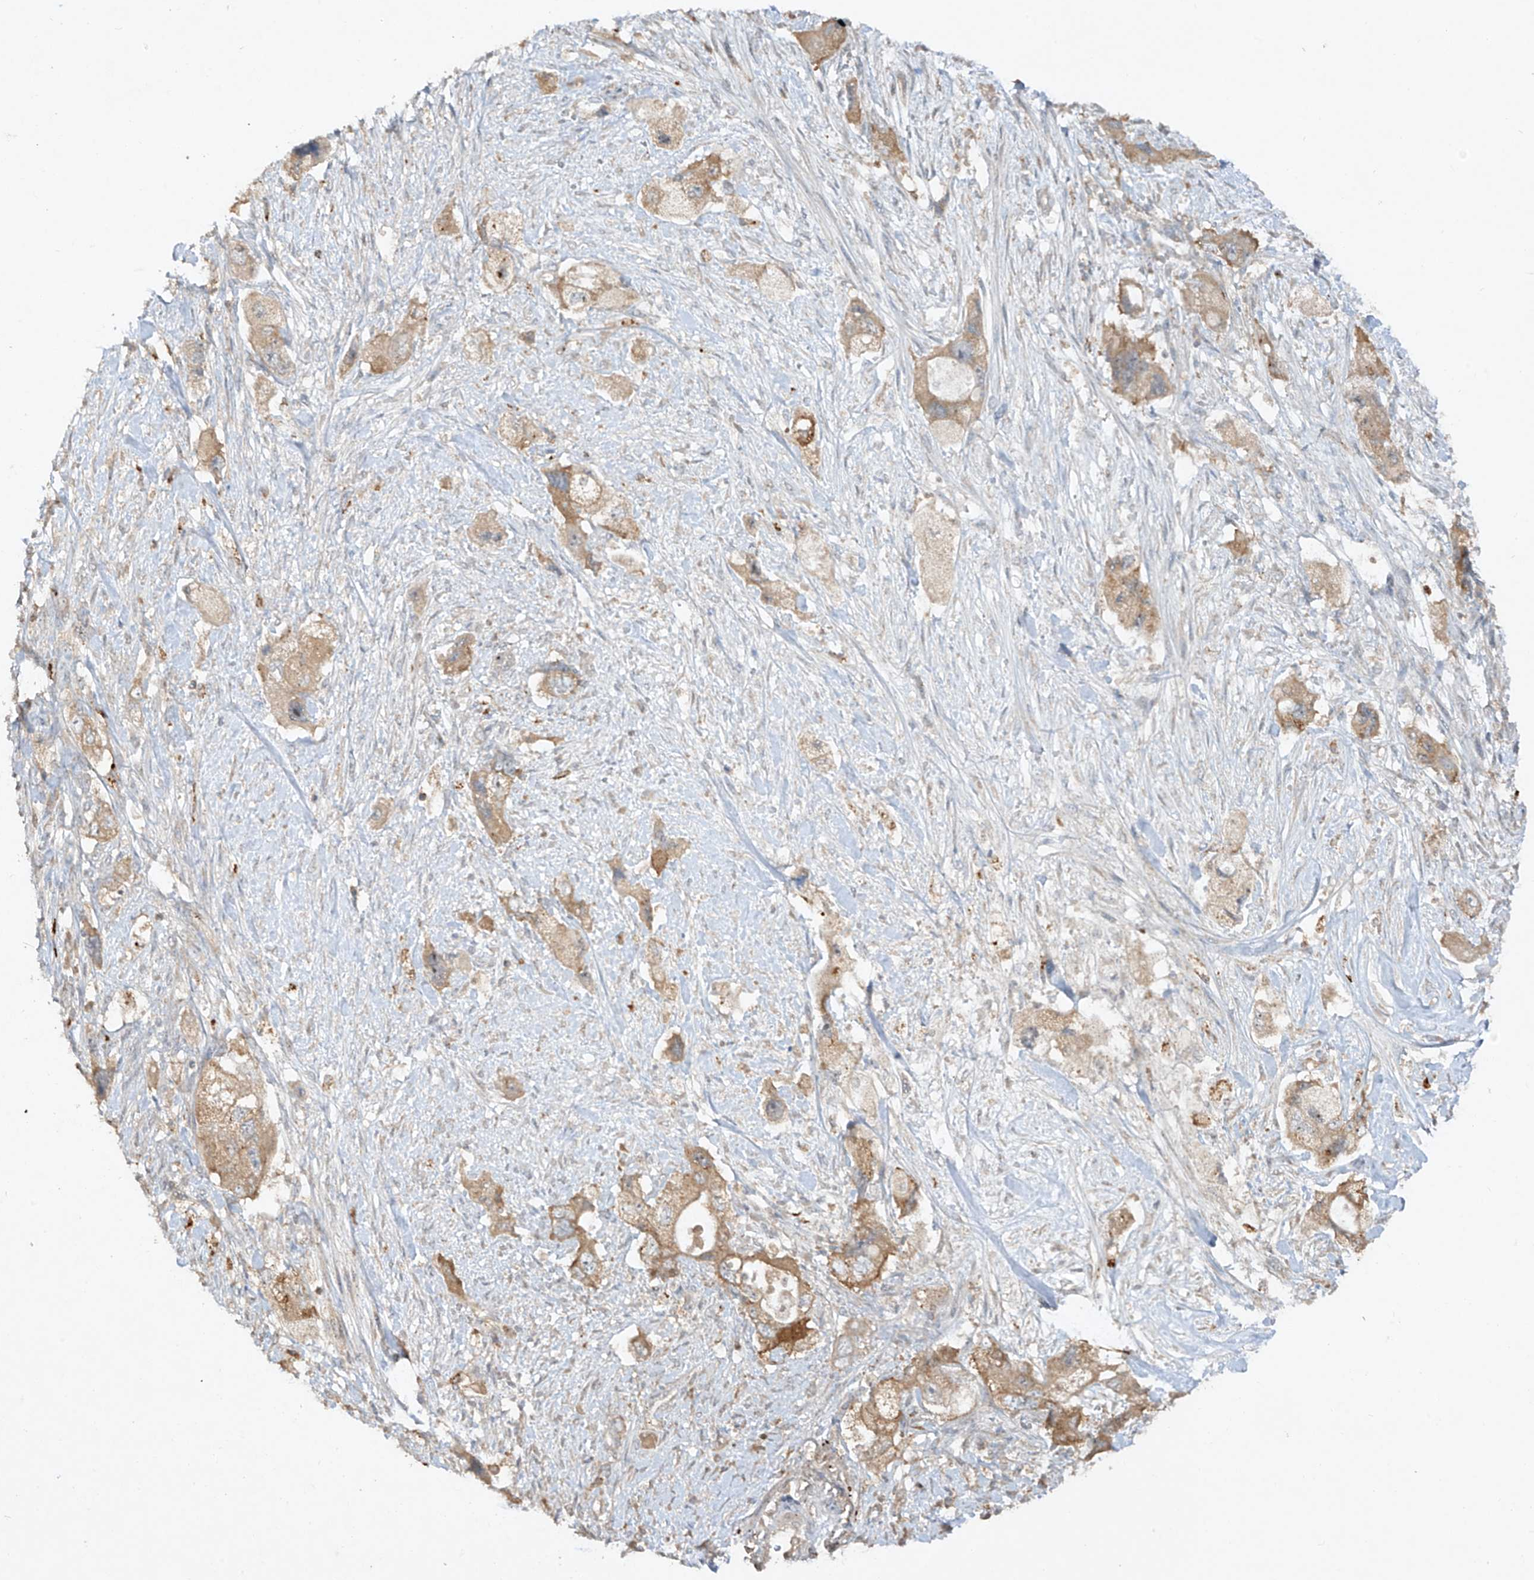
{"staining": {"intensity": "moderate", "quantity": ">75%", "location": "cytoplasmic/membranous"}, "tissue": "pancreatic cancer", "cell_type": "Tumor cells", "image_type": "cancer", "snomed": [{"axis": "morphology", "description": "Adenocarcinoma, NOS"}, {"axis": "topography", "description": "Pancreas"}], "caption": "Immunohistochemistry micrograph of human adenocarcinoma (pancreatic) stained for a protein (brown), which demonstrates medium levels of moderate cytoplasmic/membranous positivity in about >75% of tumor cells.", "gene": "LDAH", "patient": {"sex": "female", "age": 73}}